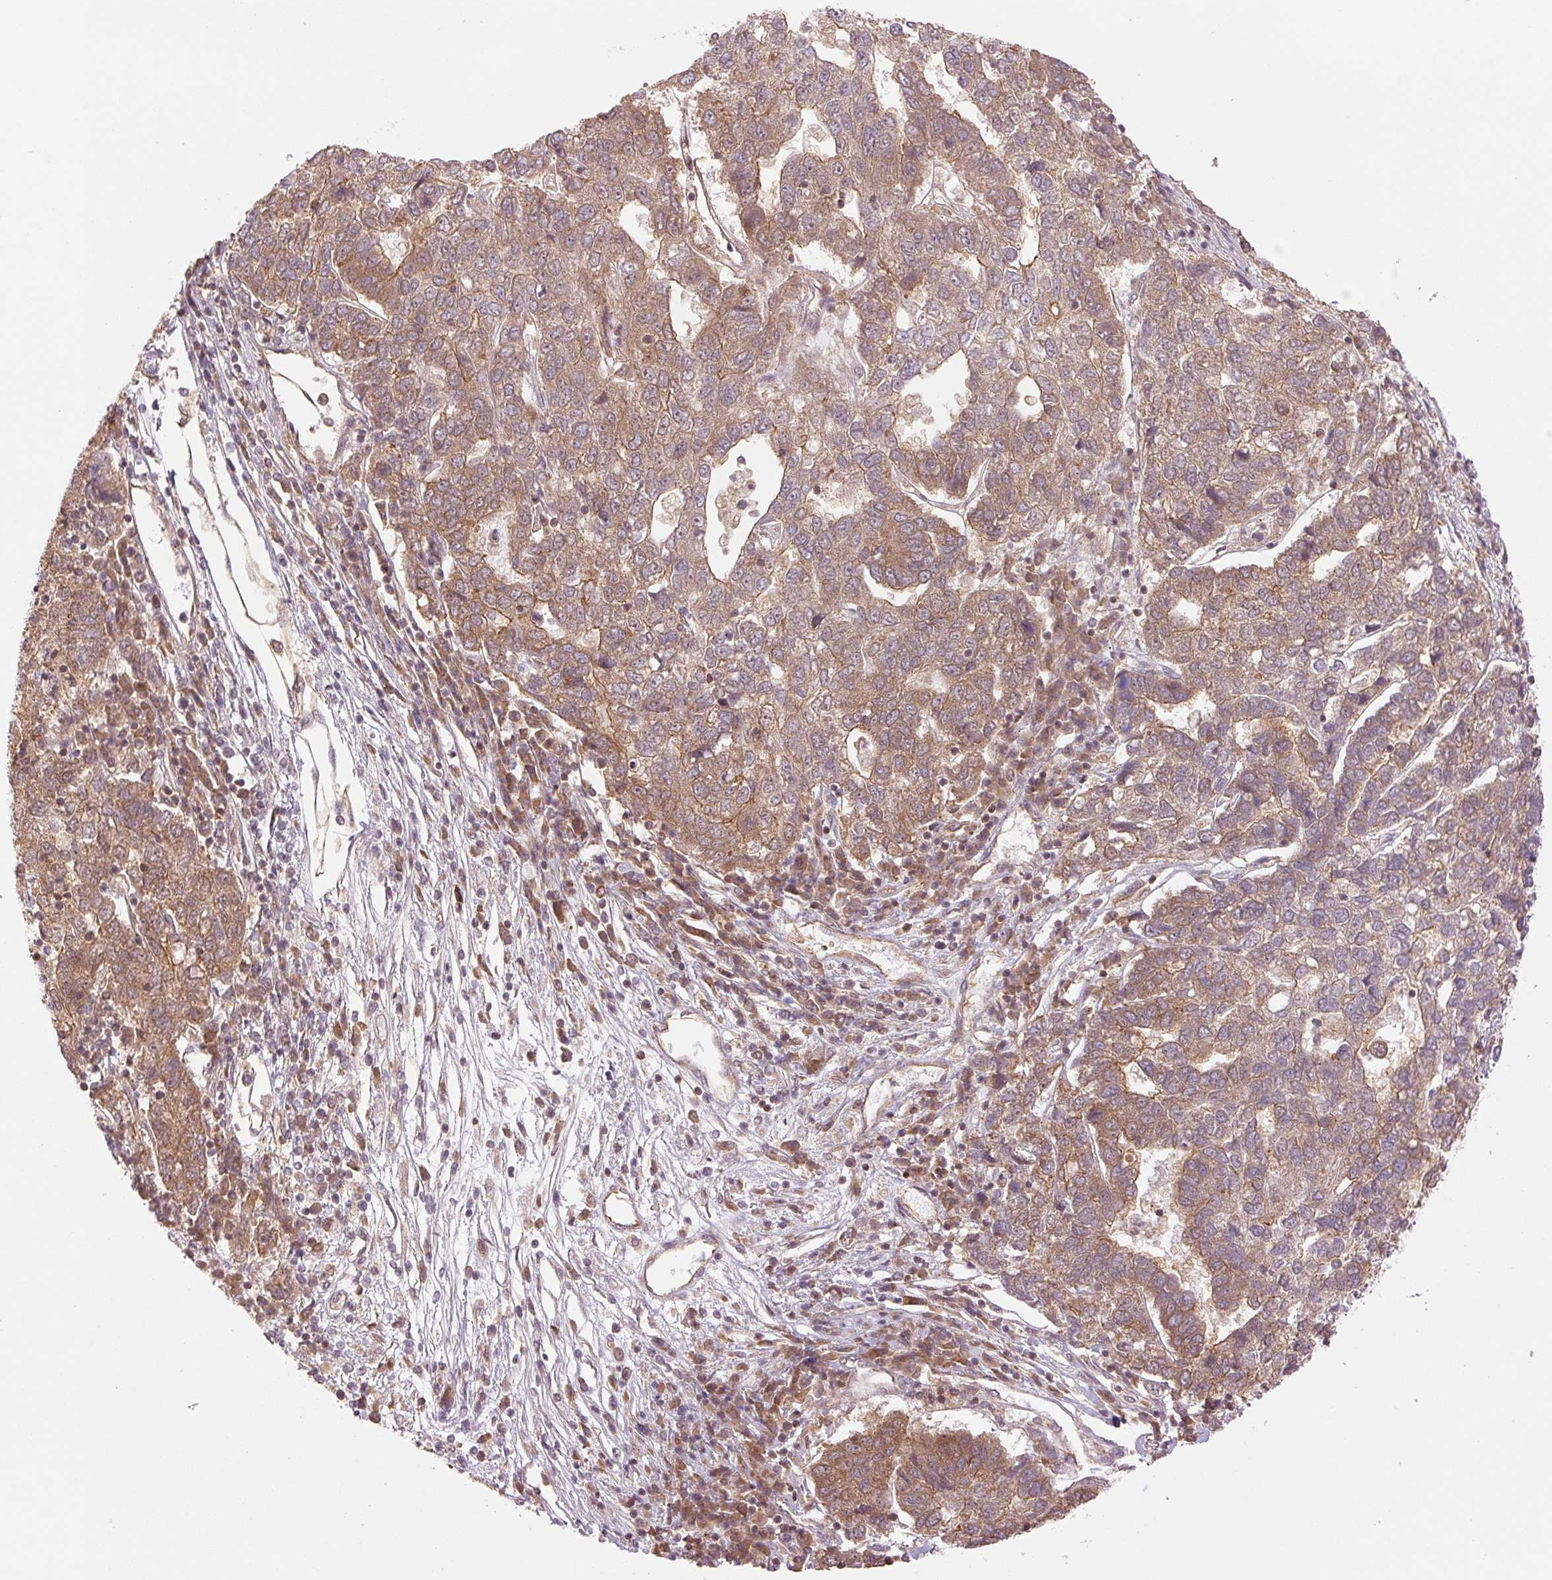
{"staining": {"intensity": "moderate", "quantity": ">75%", "location": "cytoplasmic/membranous"}, "tissue": "pancreatic cancer", "cell_type": "Tumor cells", "image_type": "cancer", "snomed": [{"axis": "morphology", "description": "Adenocarcinoma, NOS"}, {"axis": "topography", "description": "Pancreas"}], "caption": "Moderate cytoplasmic/membranous protein staining is seen in about >75% of tumor cells in pancreatic cancer (adenocarcinoma).", "gene": "STARD7", "patient": {"sex": "female", "age": 61}}